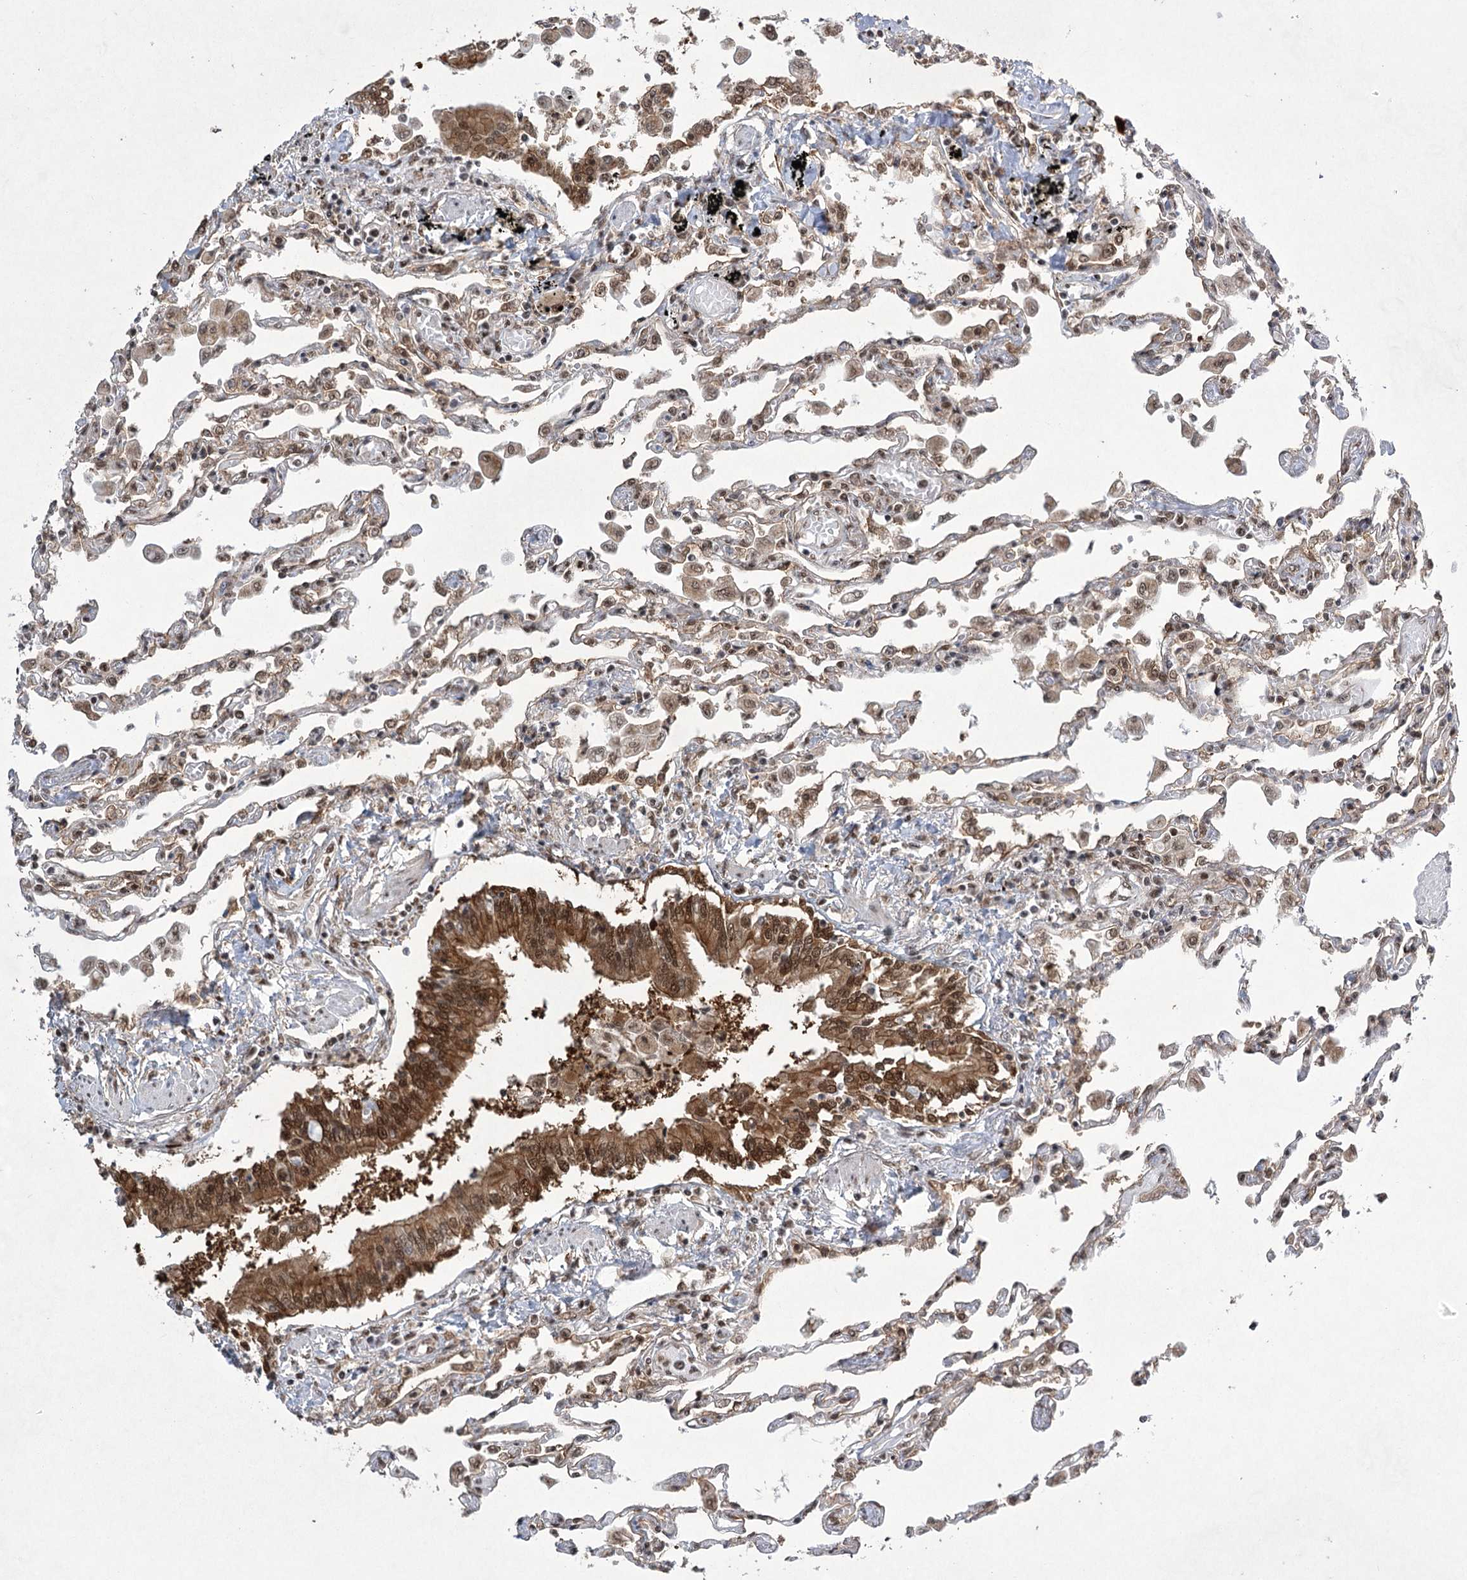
{"staining": {"intensity": "moderate", "quantity": "25%-75%", "location": "nuclear"}, "tissue": "lung", "cell_type": "Alveolar cells", "image_type": "normal", "snomed": [{"axis": "morphology", "description": "Normal tissue, NOS"}, {"axis": "topography", "description": "Bronchus"}, {"axis": "topography", "description": "Lung"}], "caption": "Approximately 25%-75% of alveolar cells in benign human lung display moderate nuclear protein staining as visualized by brown immunohistochemical staining.", "gene": "ZCCHC8", "patient": {"sex": "female", "age": 49}}